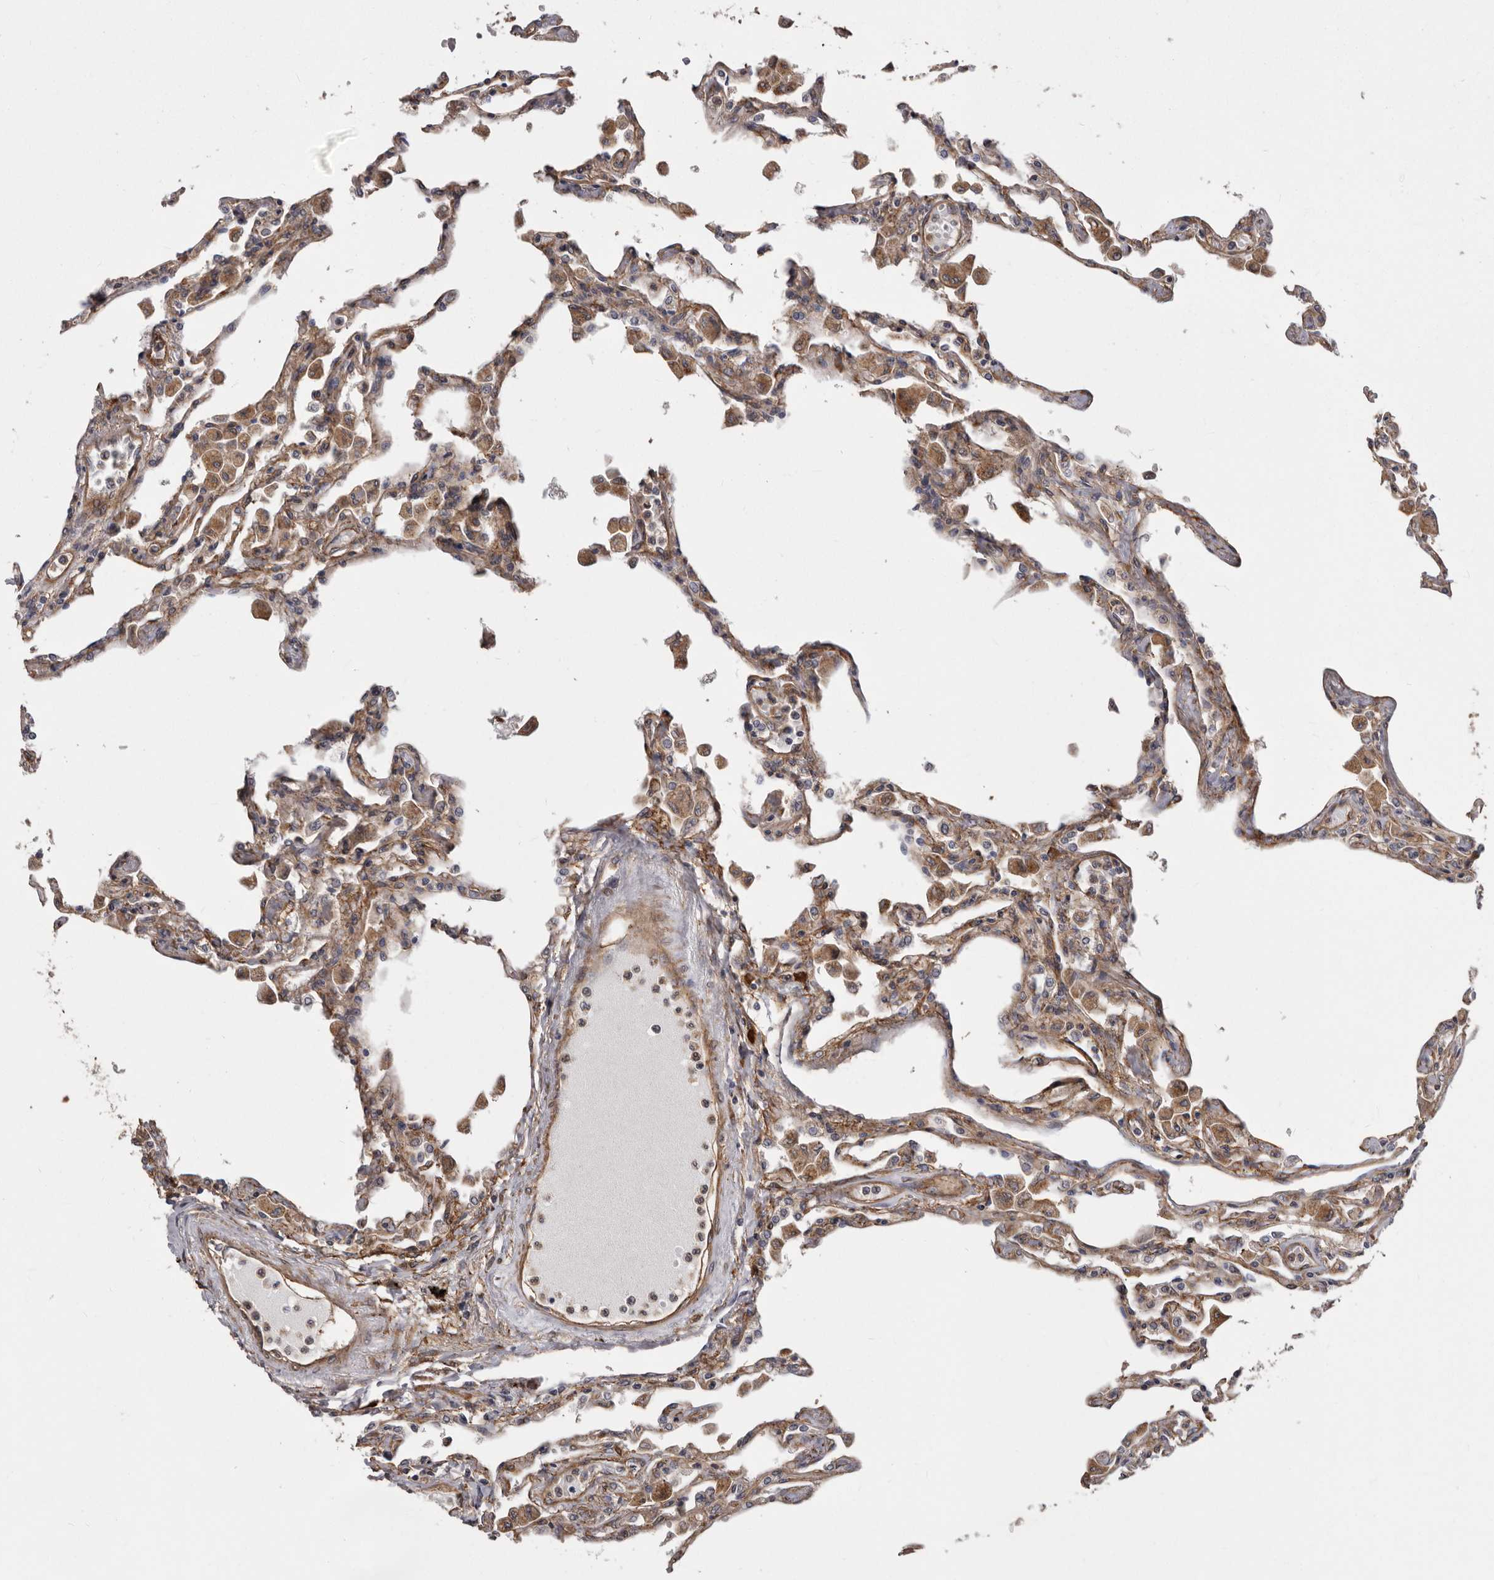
{"staining": {"intensity": "moderate", "quantity": ">75%", "location": "cytoplasmic/membranous"}, "tissue": "lung", "cell_type": "Alveolar cells", "image_type": "normal", "snomed": [{"axis": "morphology", "description": "Normal tissue, NOS"}, {"axis": "topography", "description": "Bronchus"}, {"axis": "topography", "description": "Lung"}], "caption": "Immunohistochemistry (IHC) micrograph of unremarkable lung: lung stained using immunohistochemistry (IHC) demonstrates medium levels of moderate protein expression localized specifically in the cytoplasmic/membranous of alveolar cells, appearing as a cytoplasmic/membranous brown color.", "gene": "ENAH", "patient": {"sex": "female", "age": 49}}